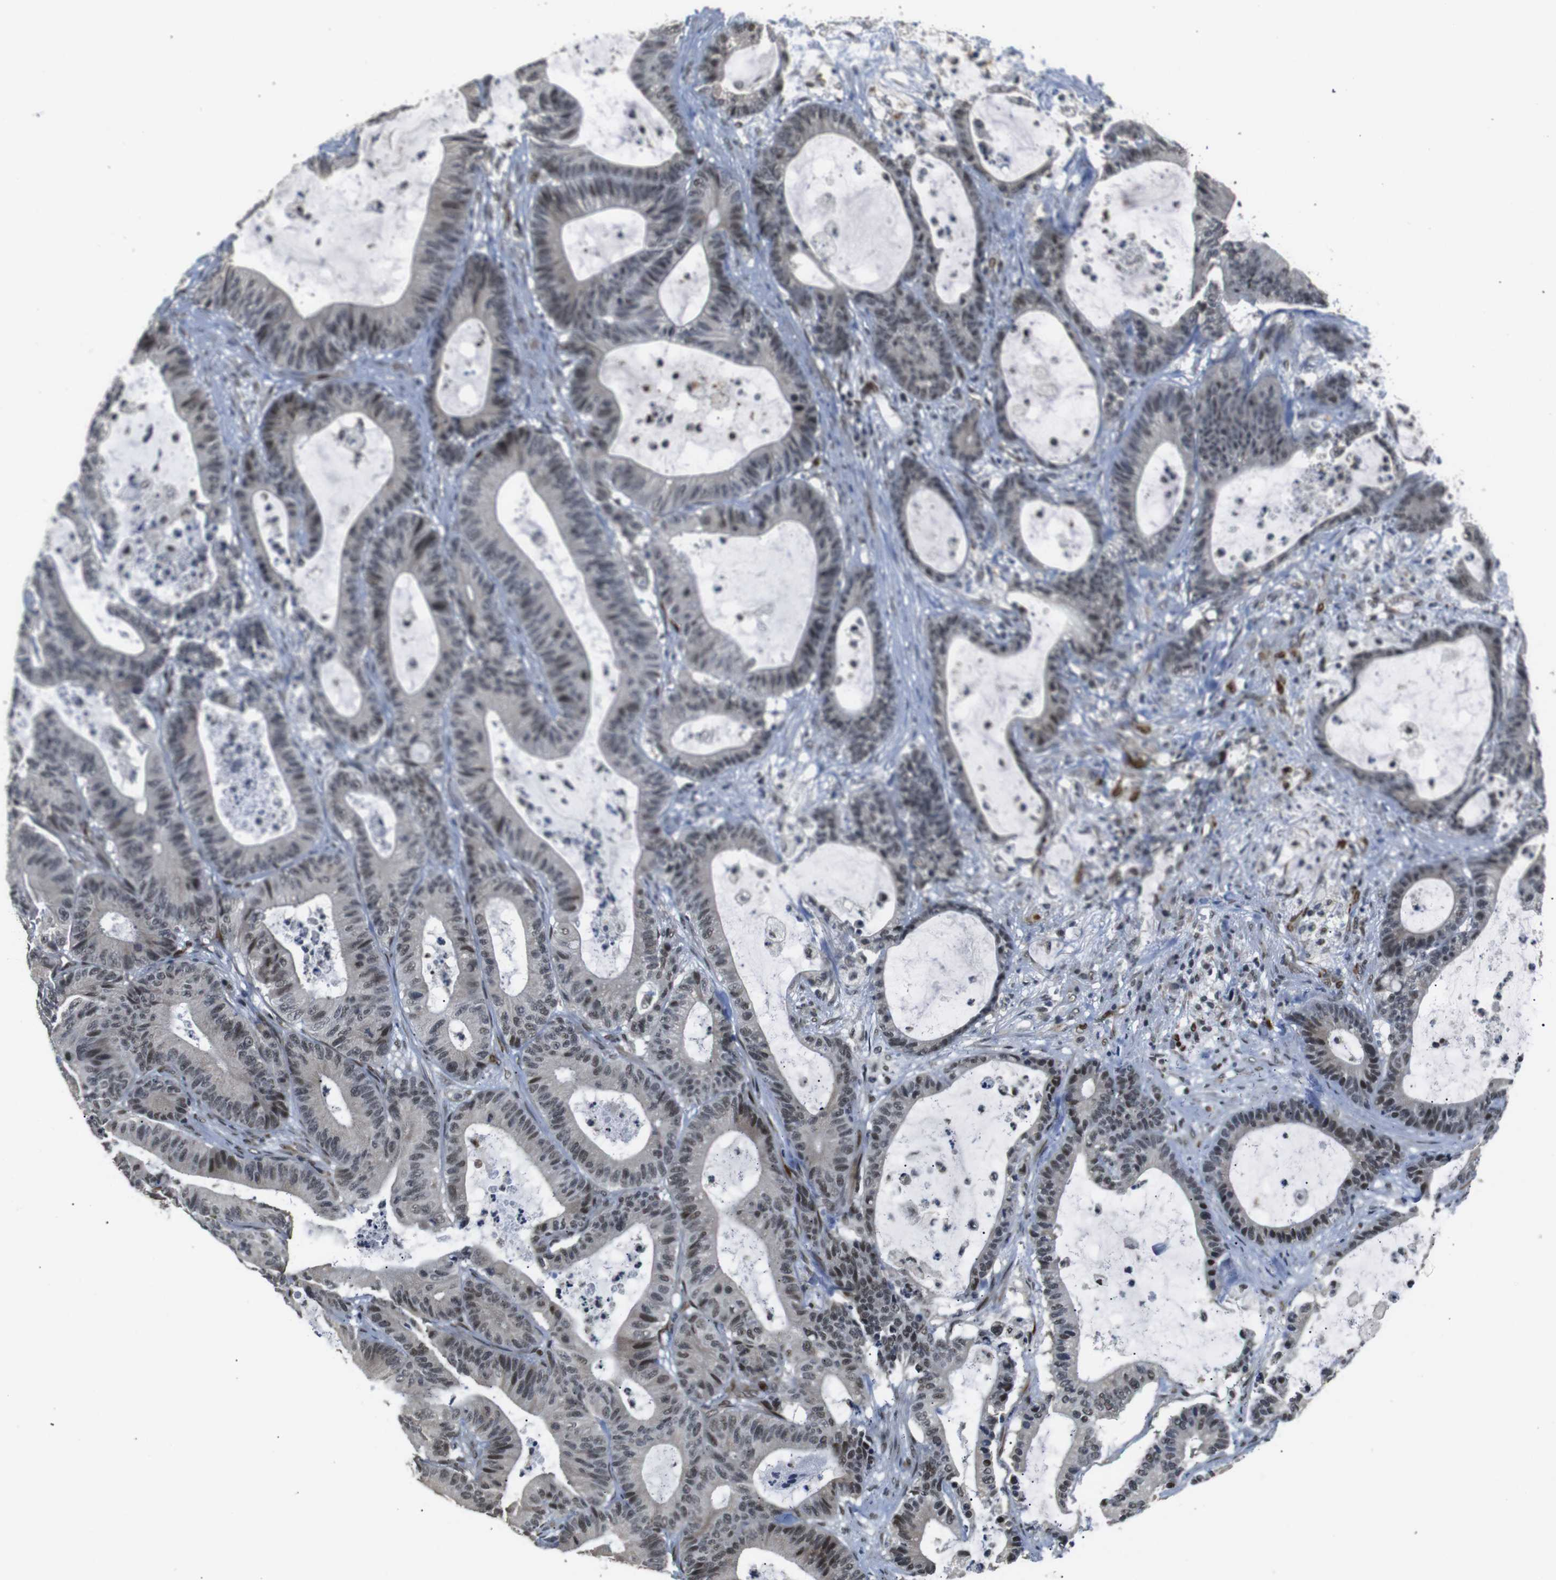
{"staining": {"intensity": "weak", "quantity": ">75%", "location": "cytoplasmic/membranous,nuclear"}, "tissue": "colorectal cancer", "cell_type": "Tumor cells", "image_type": "cancer", "snomed": [{"axis": "morphology", "description": "Adenocarcinoma, NOS"}, {"axis": "topography", "description": "Colon"}], "caption": "IHC photomicrograph of human colorectal cancer (adenocarcinoma) stained for a protein (brown), which shows low levels of weak cytoplasmic/membranous and nuclear positivity in about >75% of tumor cells.", "gene": "TBX2", "patient": {"sex": "female", "age": 84}}